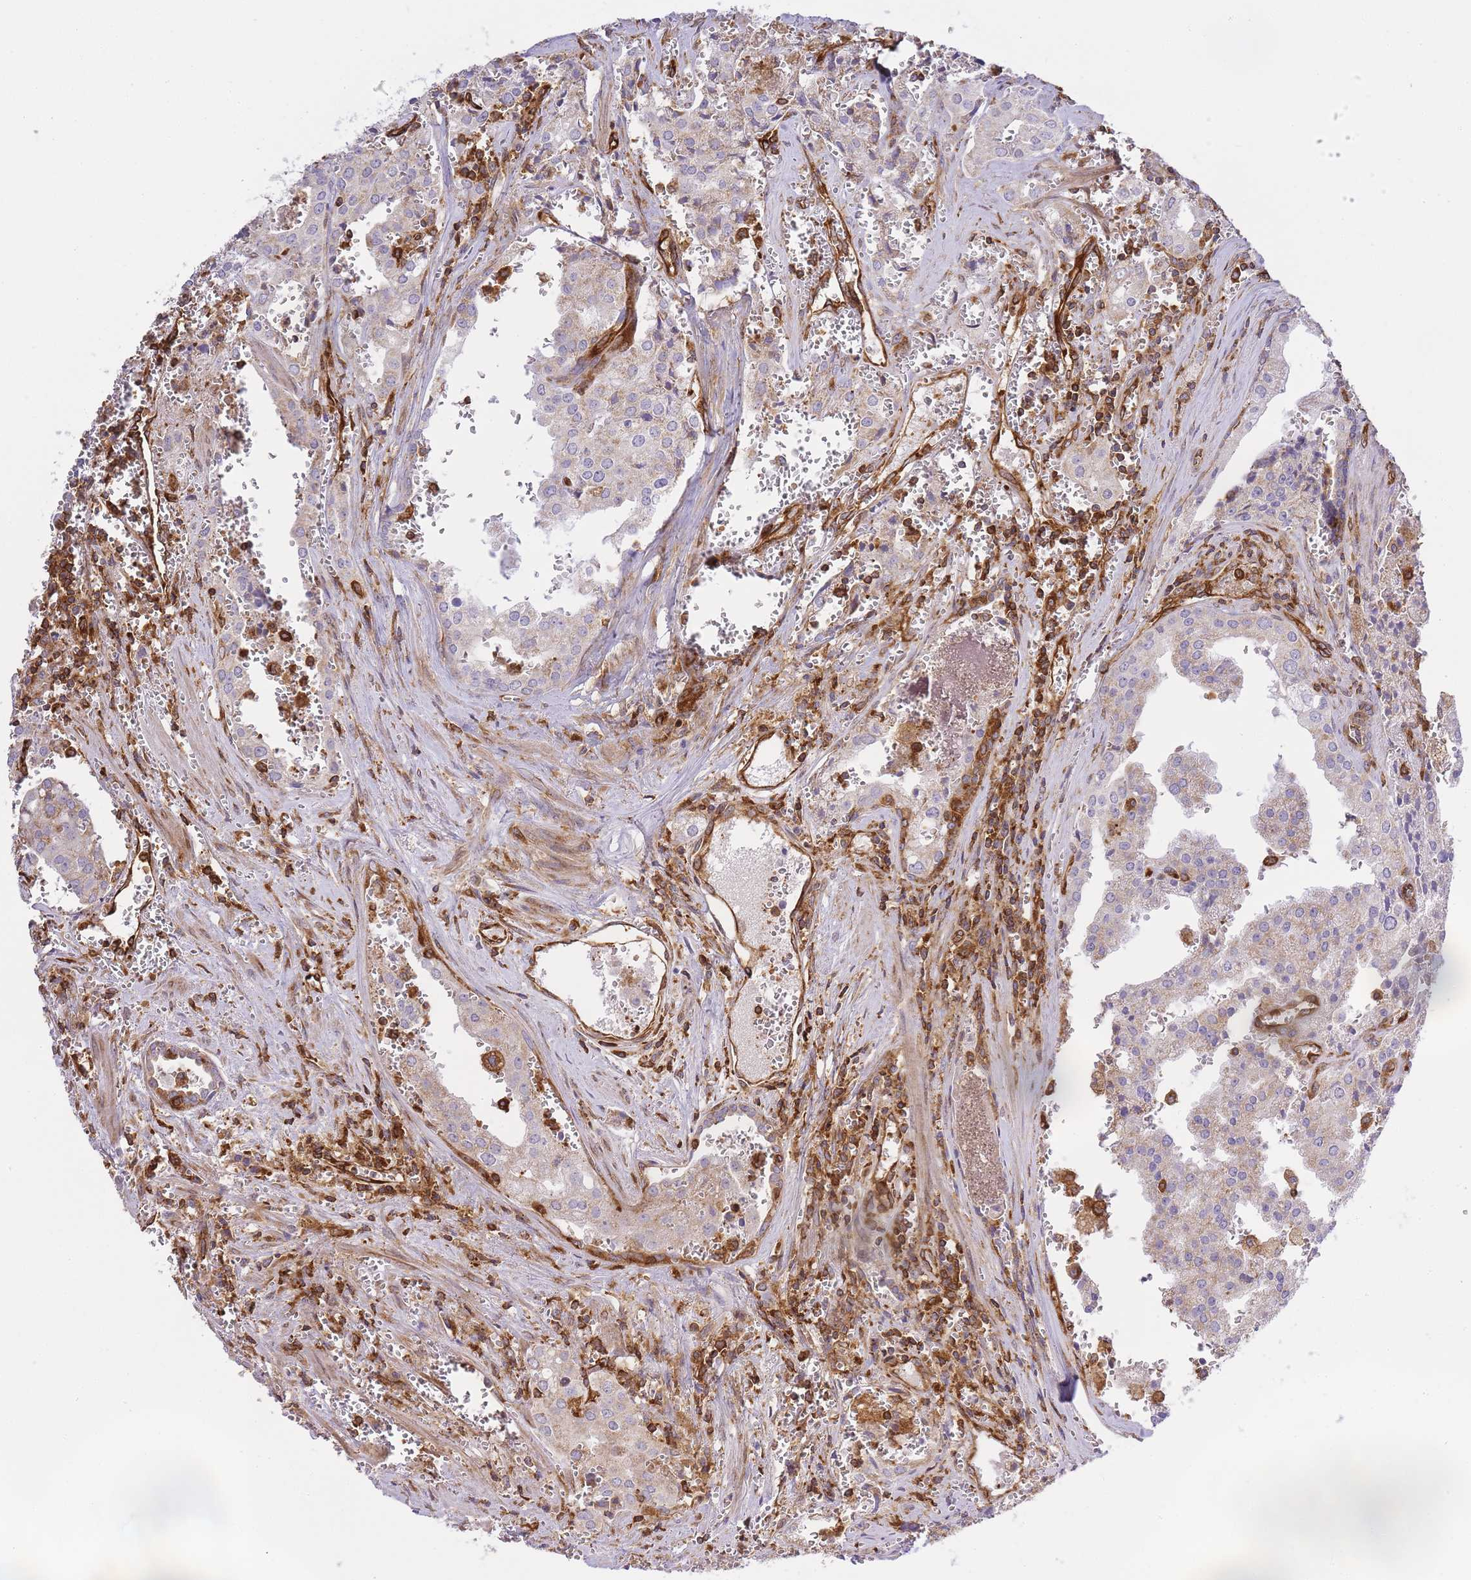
{"staining": {"intensity": "weak", "quantity": "25%-75%", "location": "cytoplasmic/membranous"}, "tissue": "prostate cancer", "cell_type": "Tumor cells", "image_type": "cancer", "snomed": [{"axis": "morphology", "description": "Adenocarcinoma, High grade"}, {"axis": "topography", "description": "Prostate"}], "caption": "DAB (3,3'-diaminobenzidine) immunohistochemical staining of prostate cancer shows weak cytoplasmic/membranous protein staining in about 25%-75% of tumor cells.", "gene": "MSN", "patient": {"sex": "male", "age": 68}}